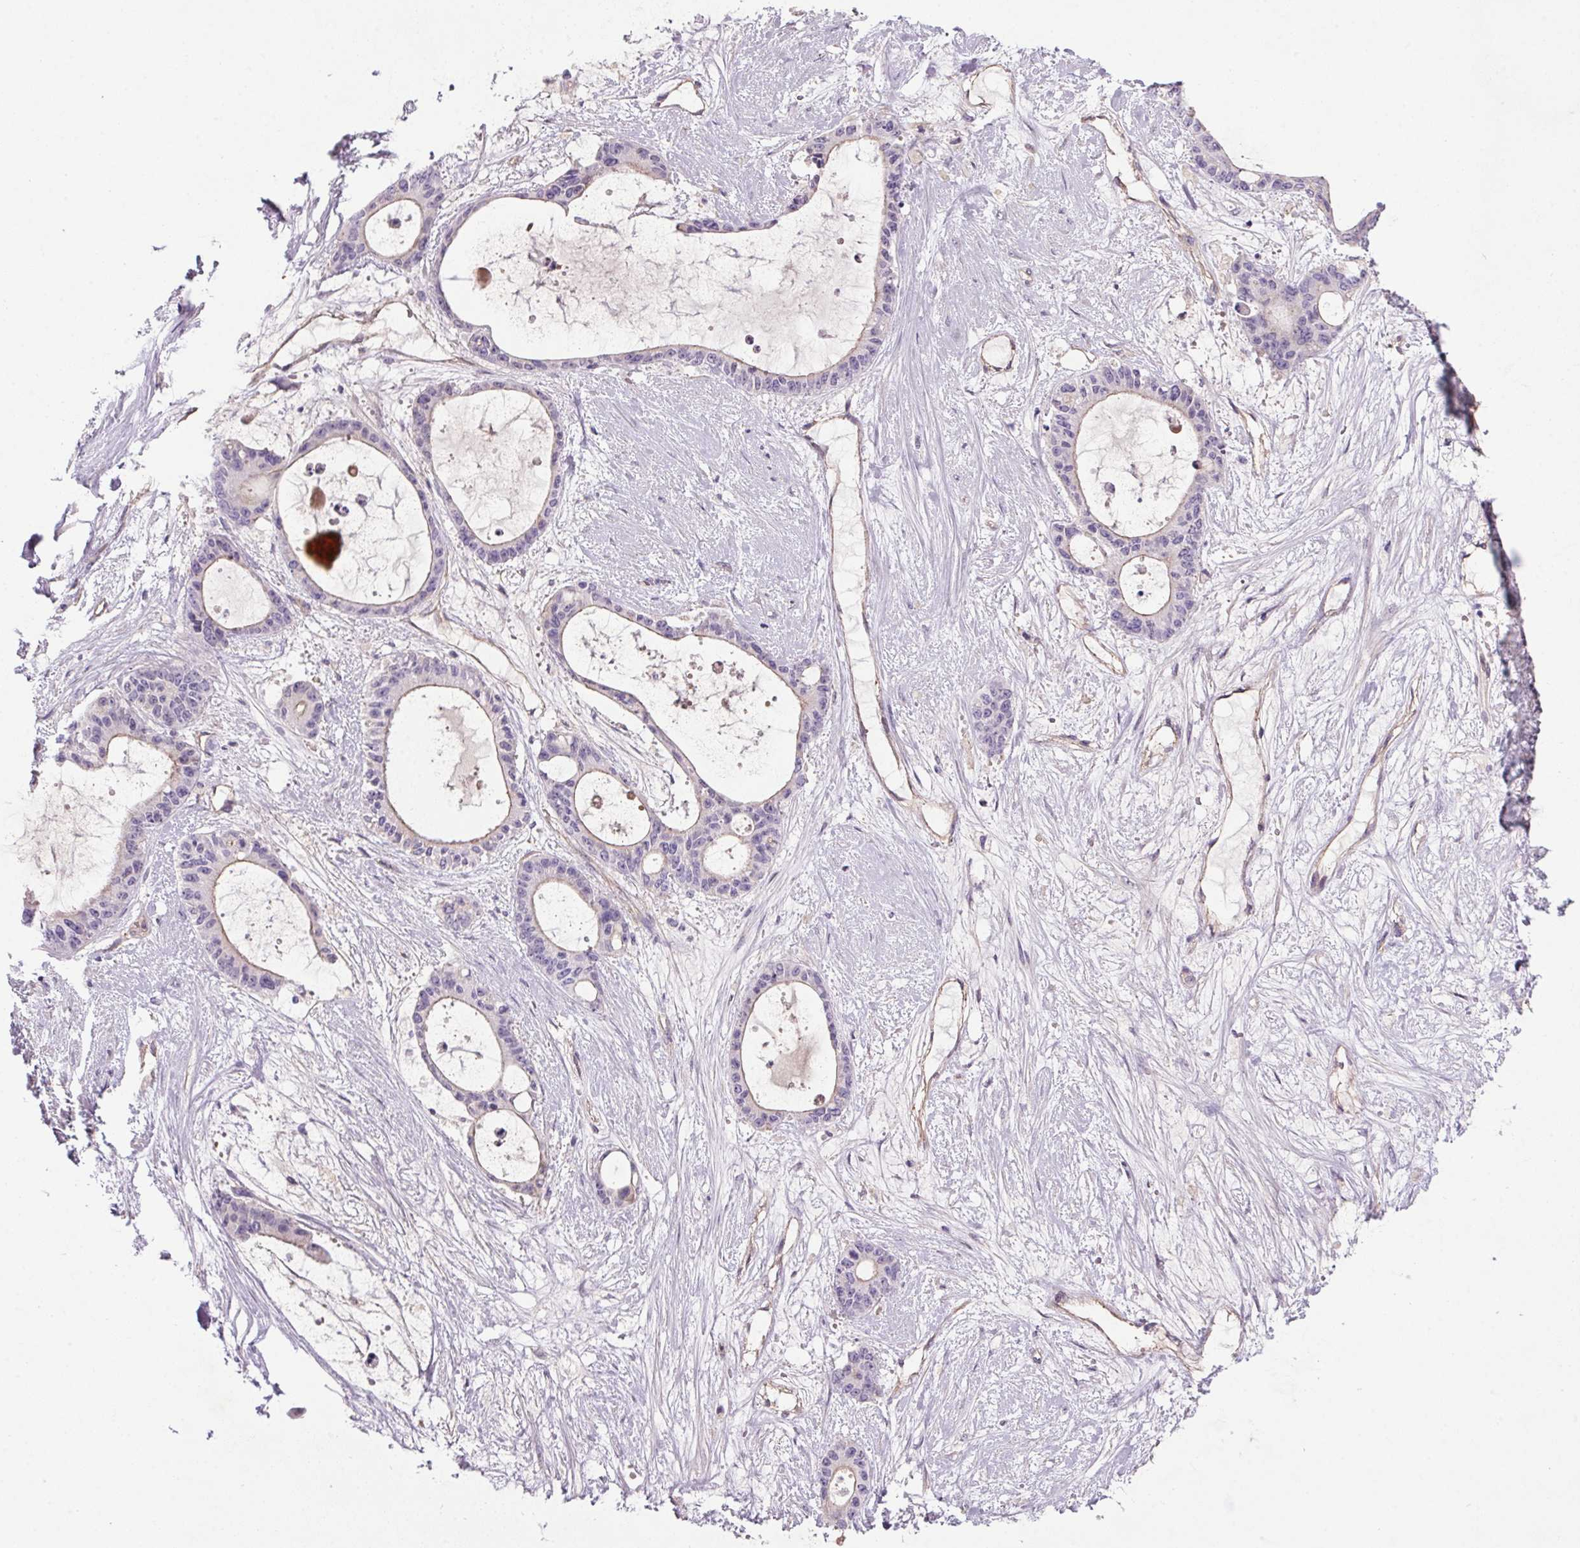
{"staining": {"intensity": "weak", "quantity": "<25%", "location": "cytoplasmic/membranous"}, "tissue": "liver cancer", "cell_type": "Tumor cells", "image_type": "cancer", "snomed": [{"axis": "morphology", "description": "Normal tissue, NOS"}, {"axis": "morphology", "description": "Cholangiocarcinoma"}, {"axis": "topography", "description": "Liver"}, {"axis": "topography", "description": "Peripheral nerve tissue"}], "caption": "Tumor cells are negative for protein expression in human liver cancer (cholangiocarcinoma).", "gene": "APOC4", "patient": {"sex": "female", "age": 73}}